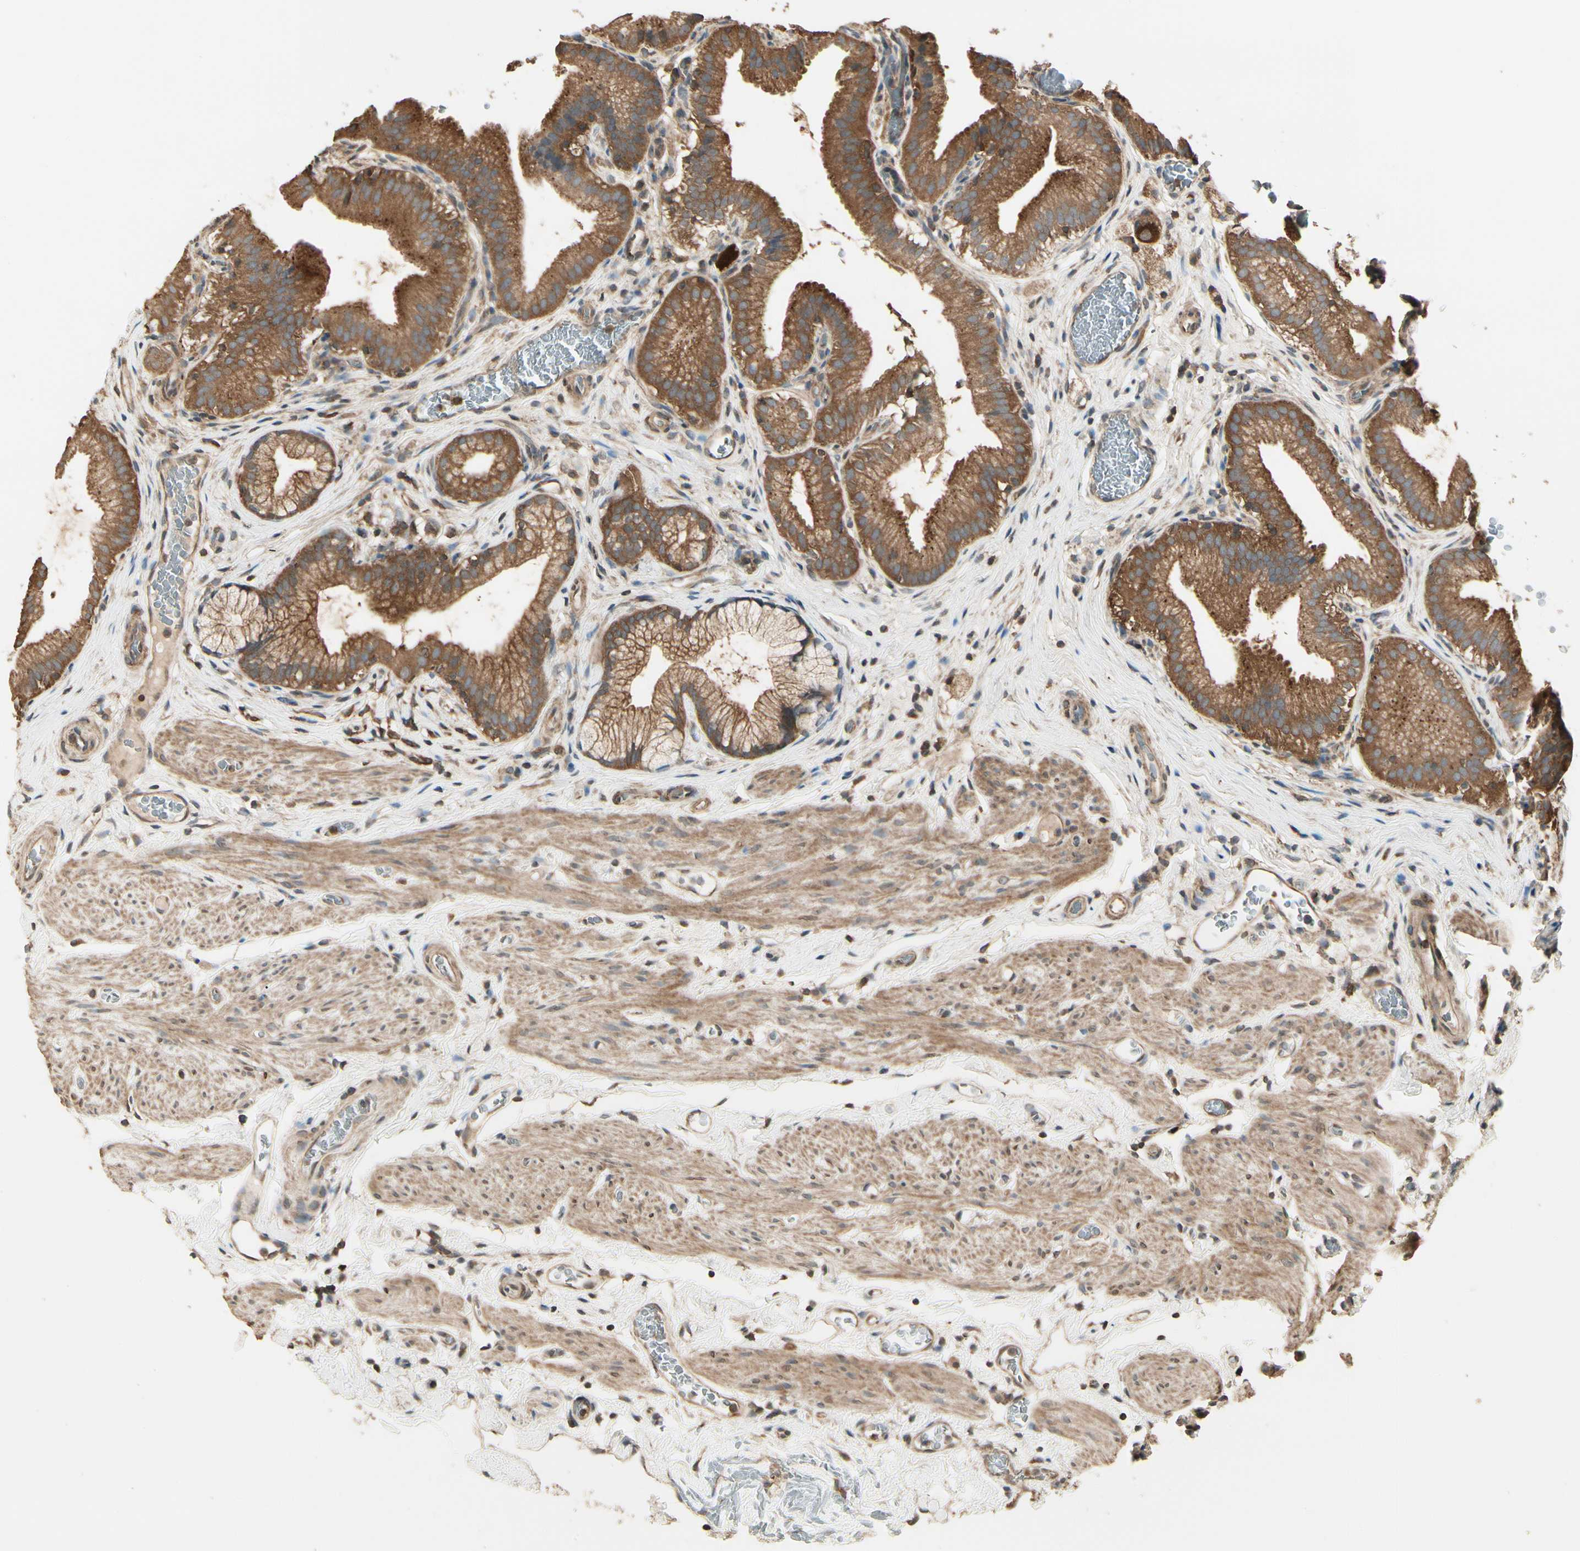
{"staining": {"intensity": "strong", "quantity": ">75%", "location": "cytoplasmic/membranous"}, "tissue": "gallbladder", "cell_type": "Glandular cells", "image_type": "normal", "snomed": [{"axis": "morphology", "description": "Normal tissue, NOS"}, {"axis": "topography", "description": "Gallbladder"}], "caption": "Strong cytoplasmic/membranous protein expression is identified in approximately >75% of glandular cells in gallbladder.", "gene": "CCT7", "patient": {"sex": "male", "age": 54}}